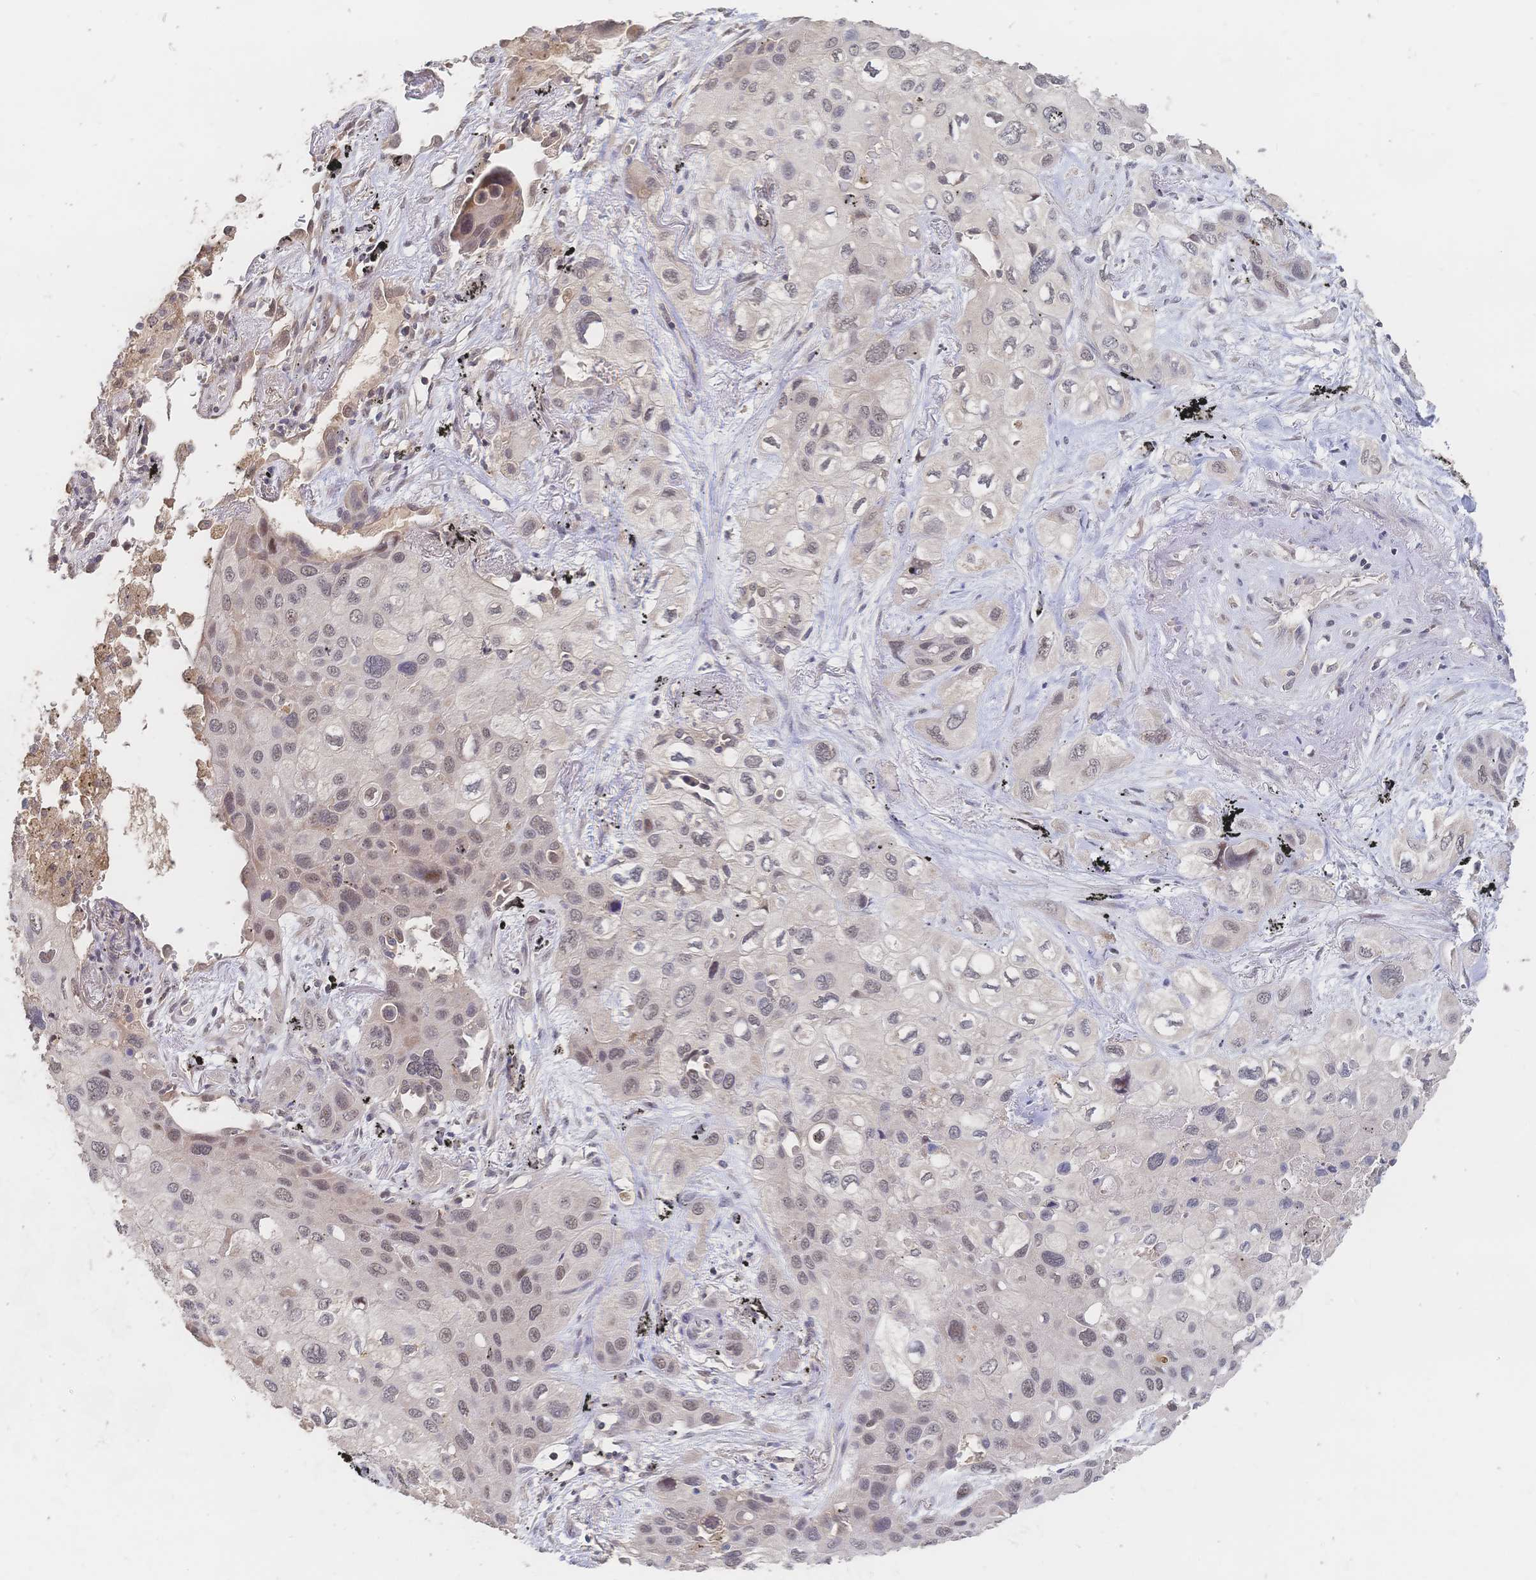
{"staining": {"intensity": "weak", "quantity": "25%-75%", "location": "nuclear"}, "tissue": "lung cancer", "cell_type": "Tumor cells", "image_type": "cancer", "snomed": [{"axis": "morphology", "description": "Squamous cell carcinoma, NOS"}, {"axis": "morphology", "description": "Squamous cell carcinoma, metastatic, NOS"}, {"axis": "topography", "description": "Lung"}], "caption": "Lung squamous cell carcinoma was stained to show a protein in brown. There is low levels of weak nuclear positivity in approximately 25%-75% of tumor cells.", "gene": "LRP5", "patient": {"sex": "male", "age": 59}}